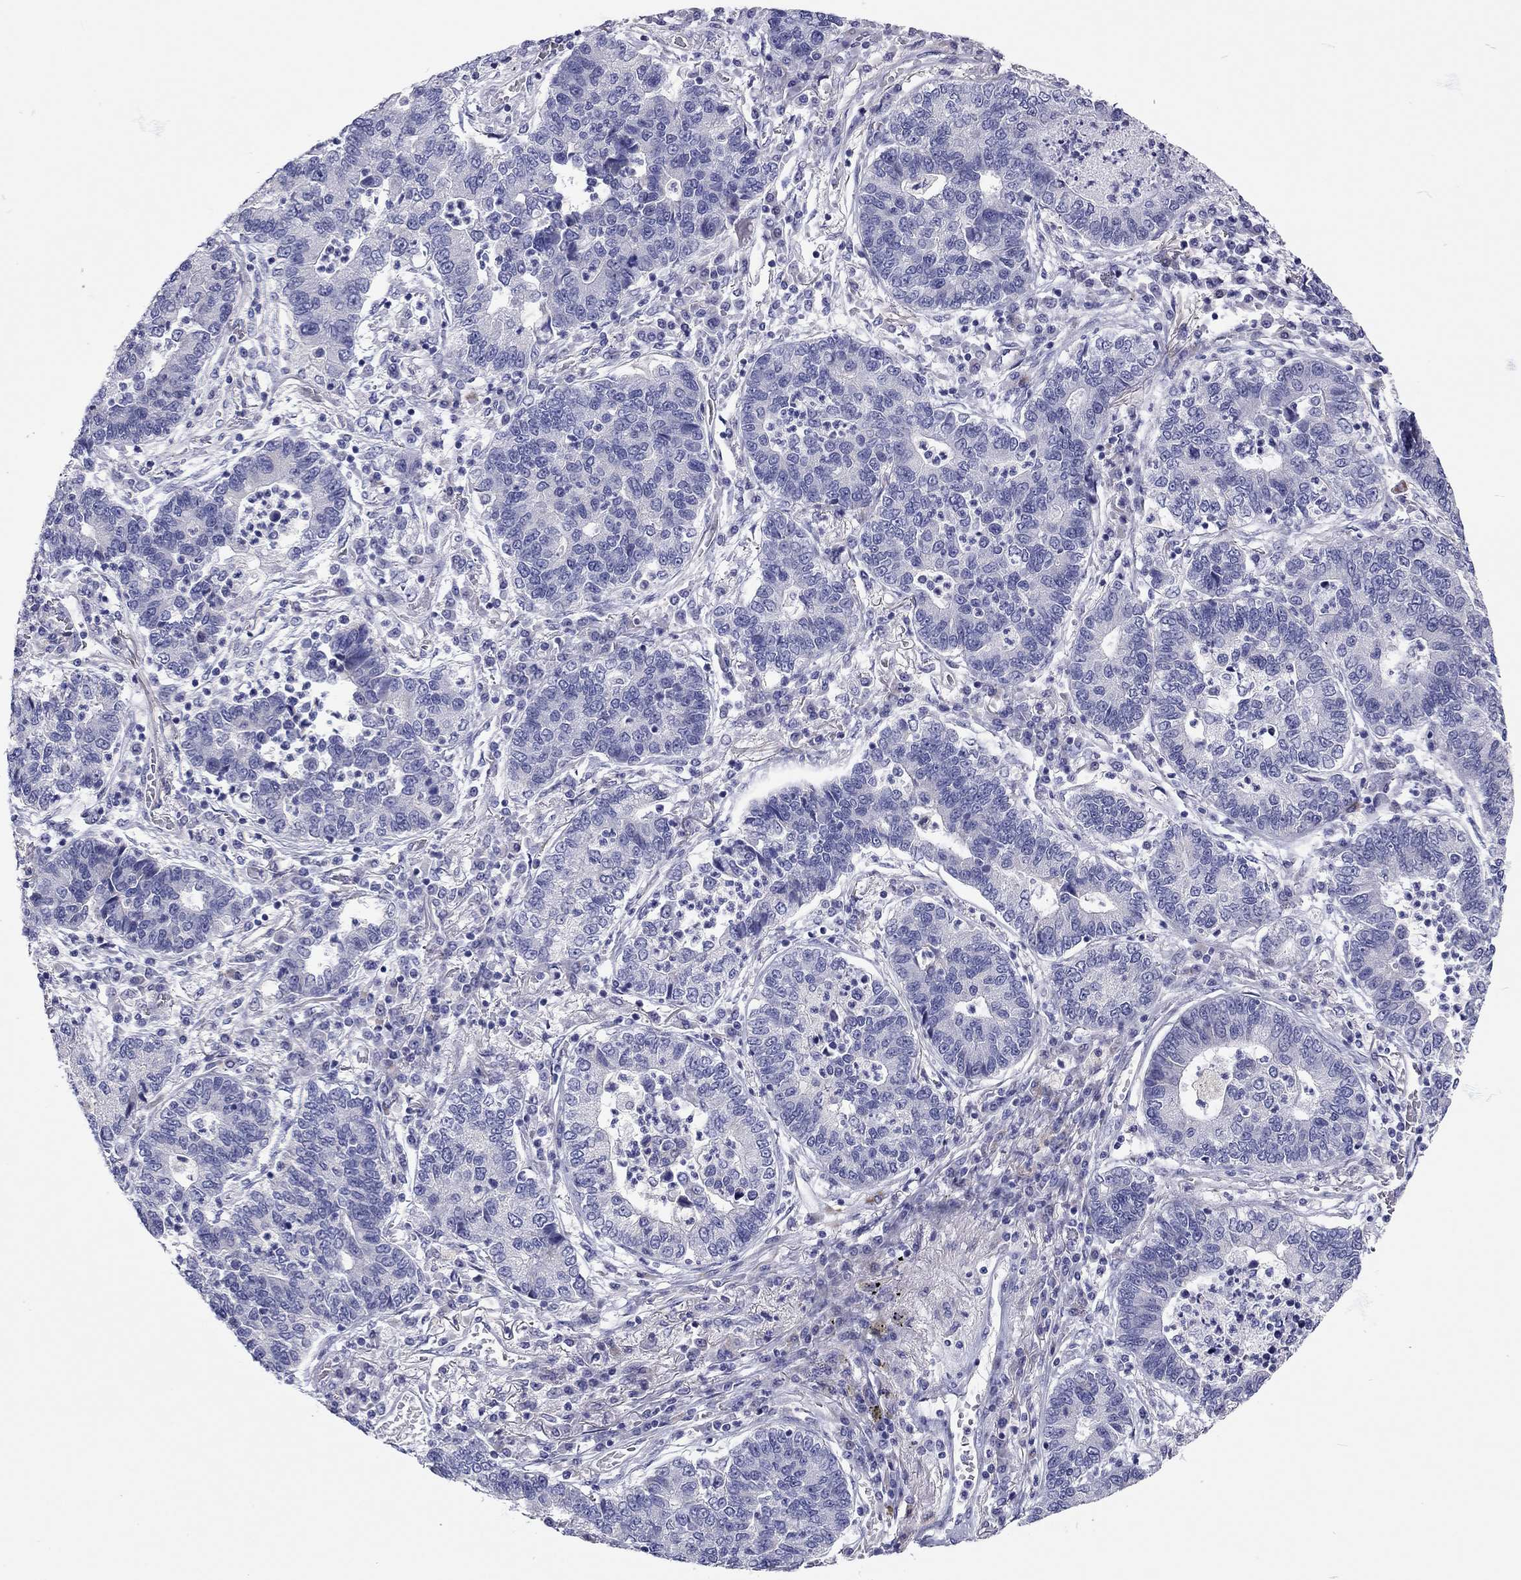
{"staining": {"intensity": "negative", "quantity": "none", "location": "none"}, "tissue": "lung cancer", "cell_type": "Tumor cells", "image_type": "cancer", "snomed": [{"axis": "morphology", "description": "Adenocarcinoma, NOS"}, {"axis": "topography", "description": "Lung"}], "caption": "IHC photomicrograph of lung cancer stained for a protein (brown), which shows no positivity in tumor cells. Nuclei are stained in blue.", "gene": "SCARB1", "patient": {"sex": "female", "age": 57}}